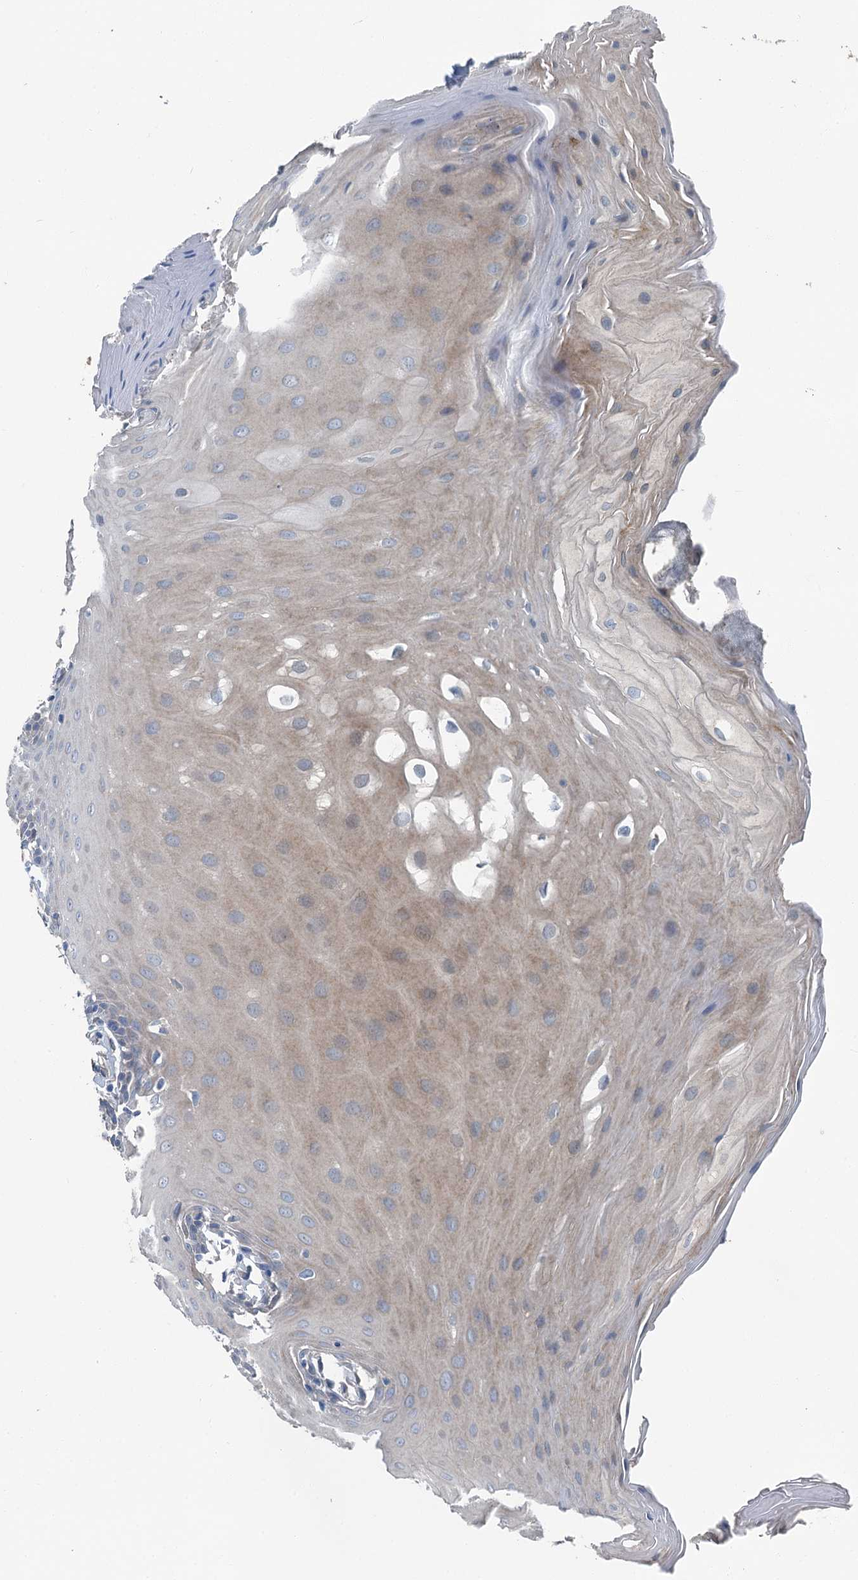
{"staining": {"intensity": "moderate", "quantity": "<25%", "location": "cytoplasmic/membranous"}, "tissue": "oral mucosa", "cell_type": "Squamous epithelial cells", "image_type": "normal", "snomed": [{"axis": "morphology", "description": "Normal tissue, NOS"}, {"axis": "morphology", "description": "Squamous cell carcinoma, NOS"}, {"axis": "topography", "description": "Skeletal muscle"}, {"axis": "topography", "description": "Oral tissue"}, {"axis": "topography", "description": "Salivary gland"}, {"axis": "topography", "description": "Head-Neck"}], "caption": "Benign oral mucosa demonstrates moderate cytoplasmic/membranous staining in approximately <25% of squamous epithelial cells, visualized by immunohistochemistry.", "gene": "C6orf120", "patient": {"sex": "male", "age": 54}}